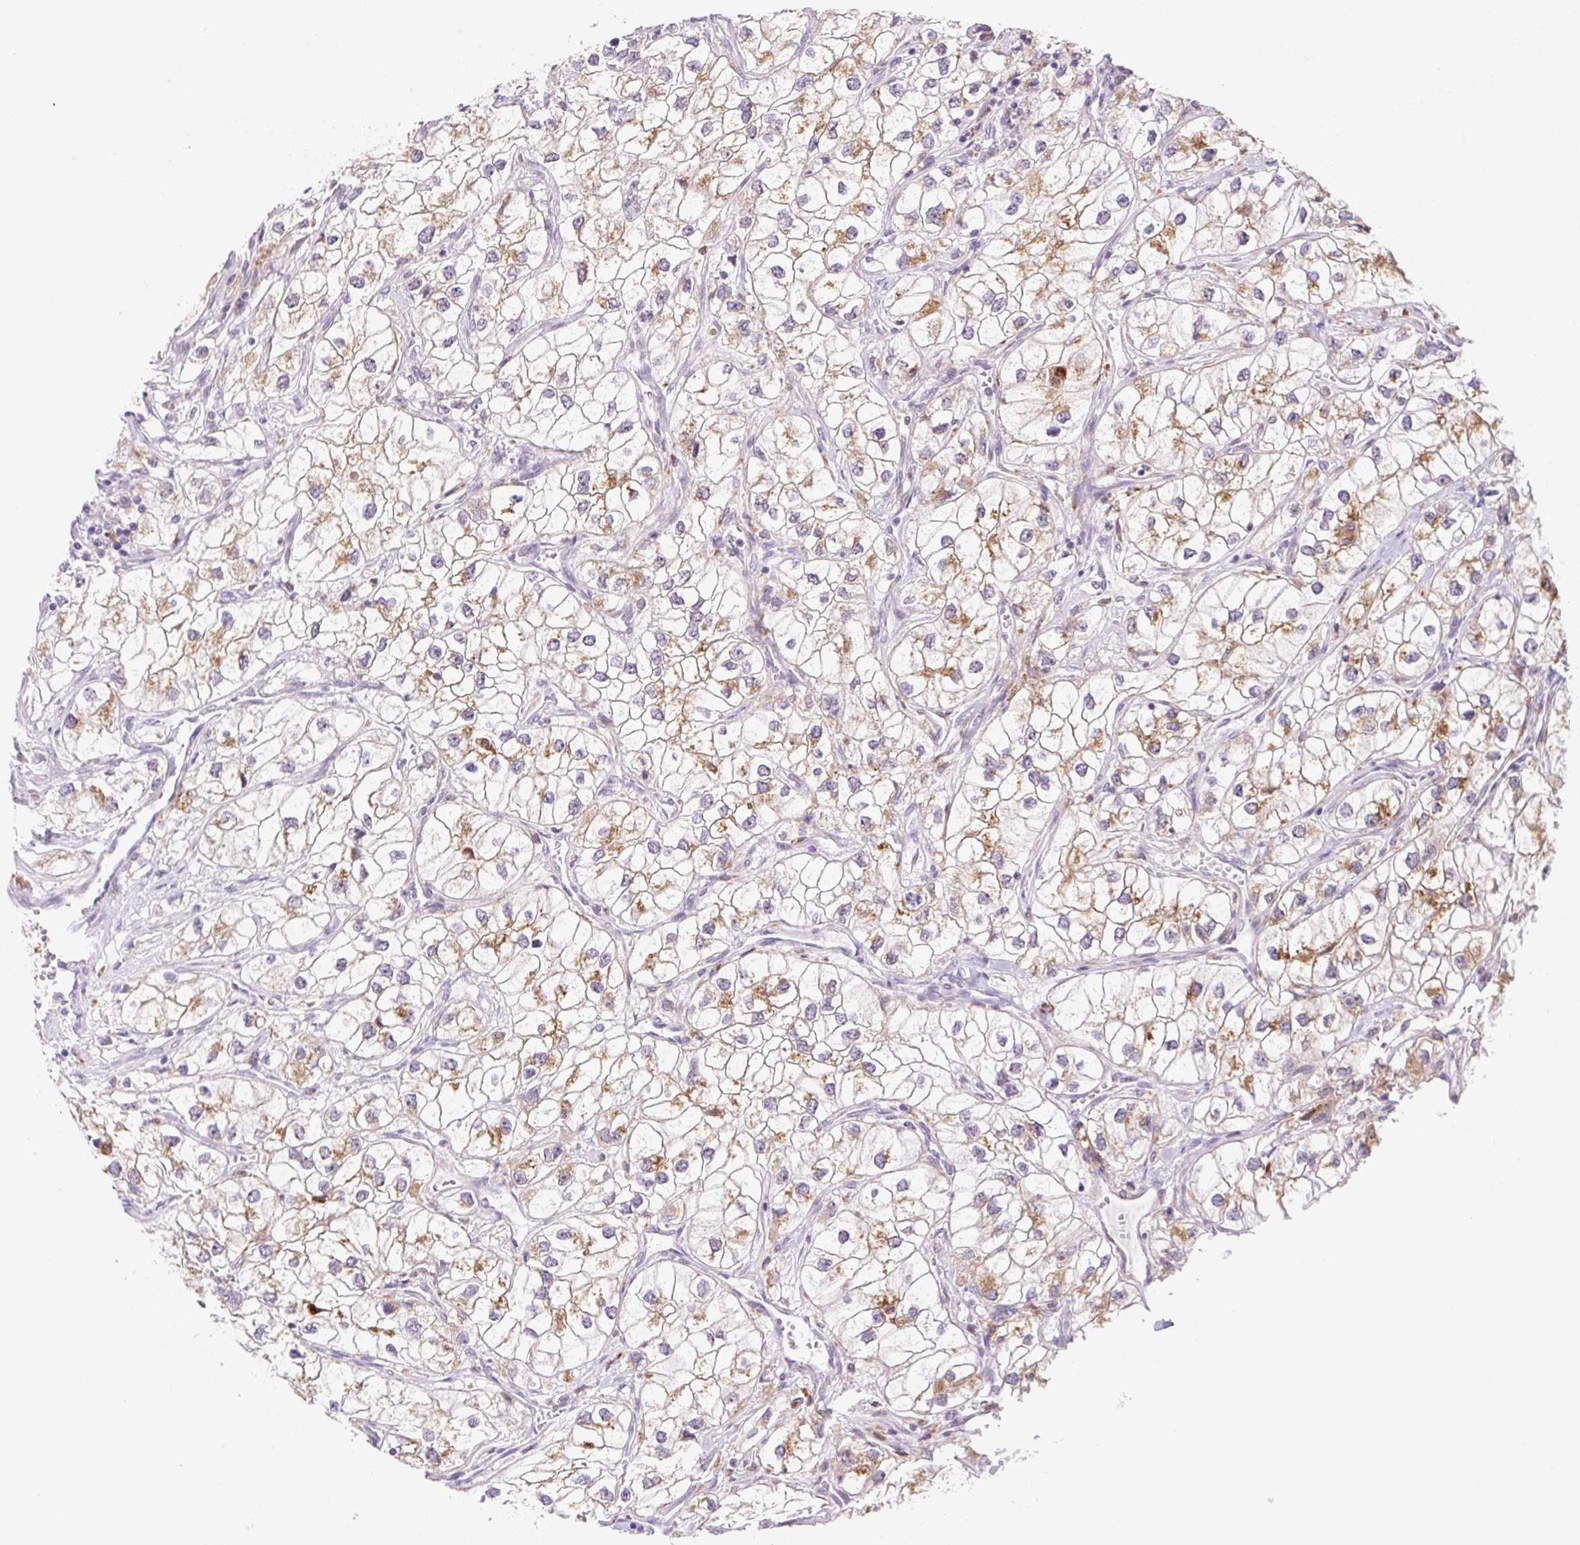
{"staining": {"intensity": "moderate", "quantity": "<25%", "location": "cytoplasmic/membranous"}, "tissue": "renal cancer", "cell_type": "Tumor cells", "image_type": "cancer", "snomed": [{"axis": "morphology", "description": "Adenocarcinoma, NOS"}, {"axis": "topography", "description": "Kidney"}], "caption": "Renal adenocarcinoma stained with a protein marker displays moderate staining in tumor cells.", "gene": "CEBPZOS", "patient": {"sex": "male", "age": 59}}